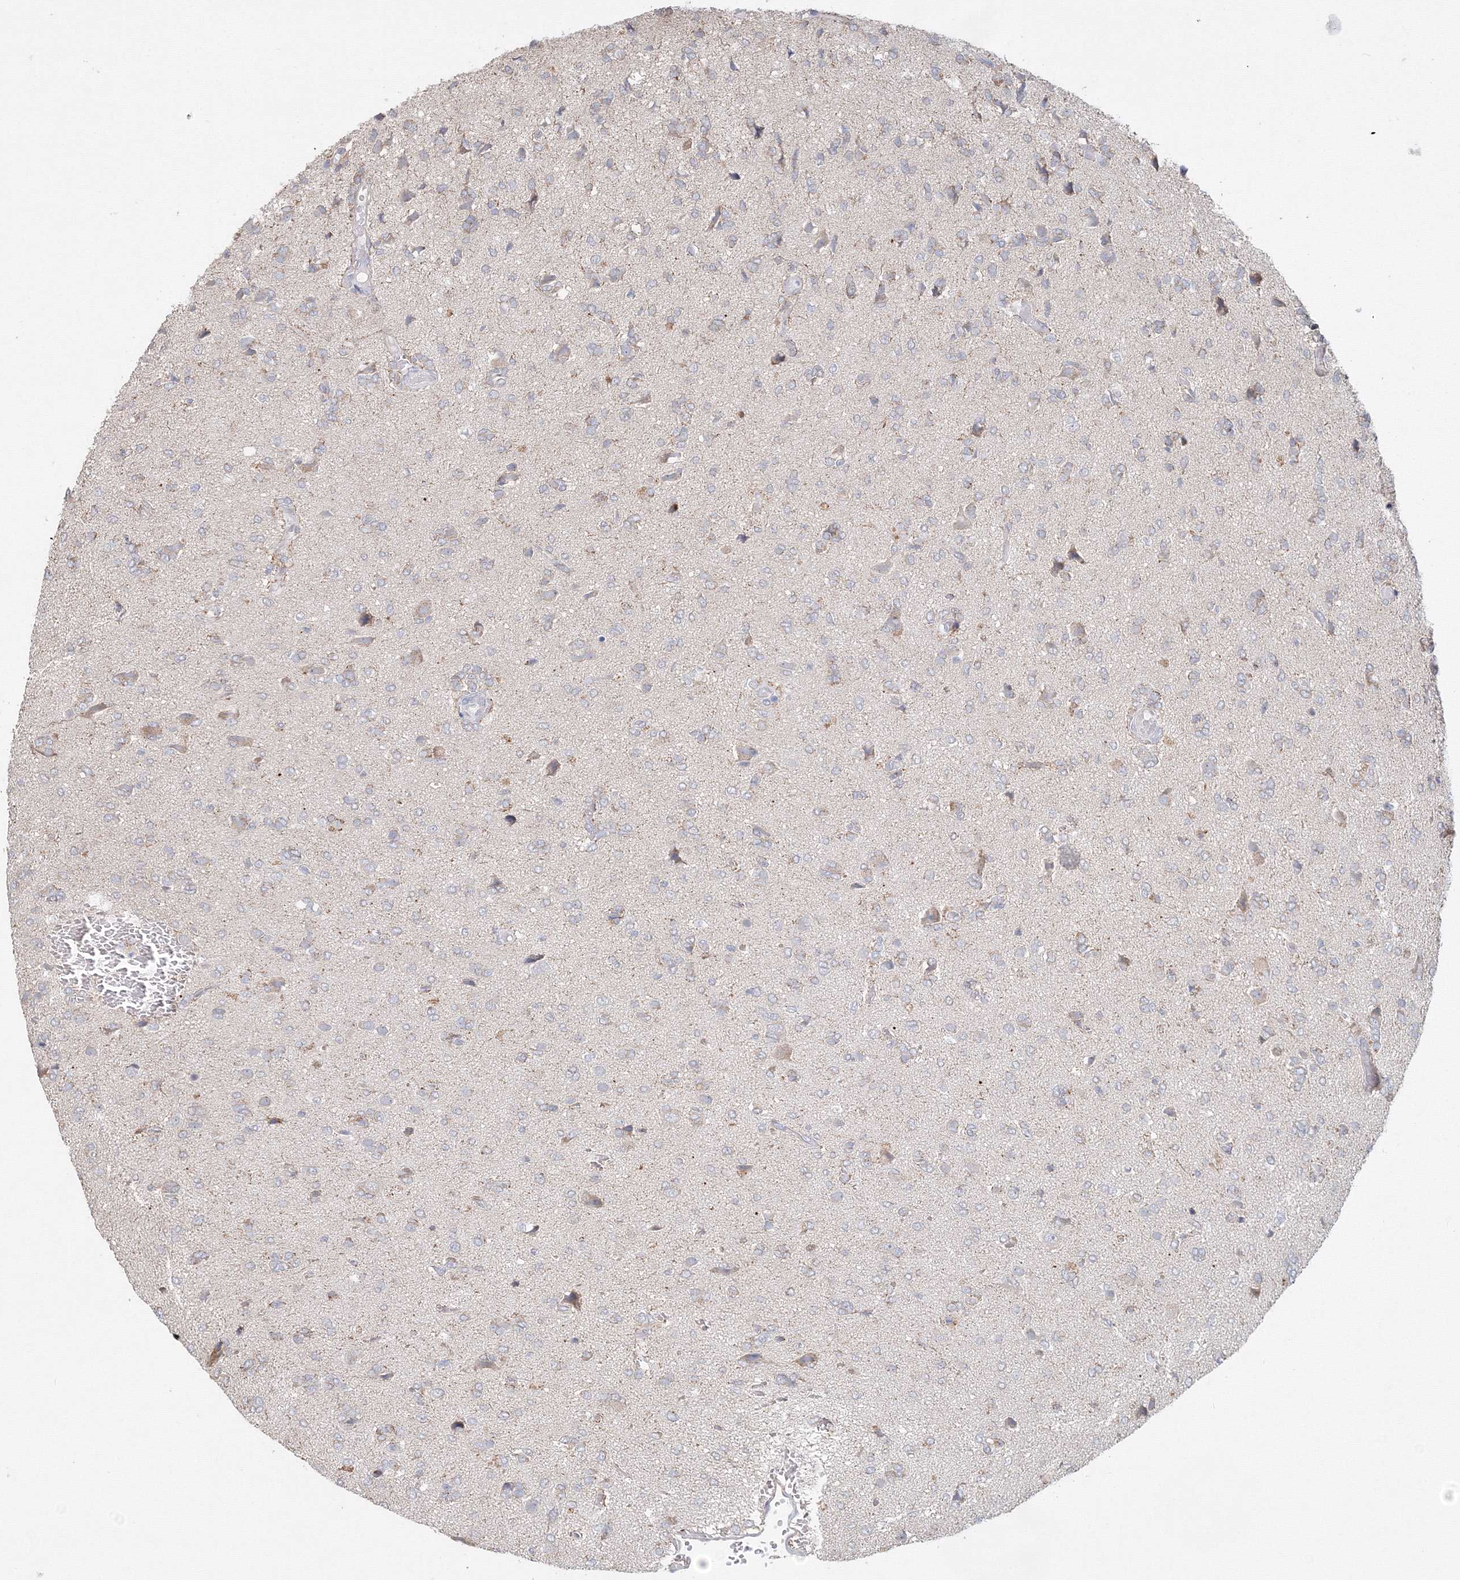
{"staining": {"intensity": "negative", "quantity": "none", "location": "none"}, "tissue": "glioma", "cell_type": "Tumor cells", "image_type": "cancer", "snomed": [{"axis": "morphology", "description": "Glioma, malignant, High grade"}, {"axis": "topography", "description": "Brain"}], "caption": "DAB (3,3'-diaminobenzidine) immunohistochemical staining of high-grade glioma (malignant) exhibits no significant positivity in tumor cells.", "gene": "DHRS12", "patient": {"sex": "female", "age": 59}}